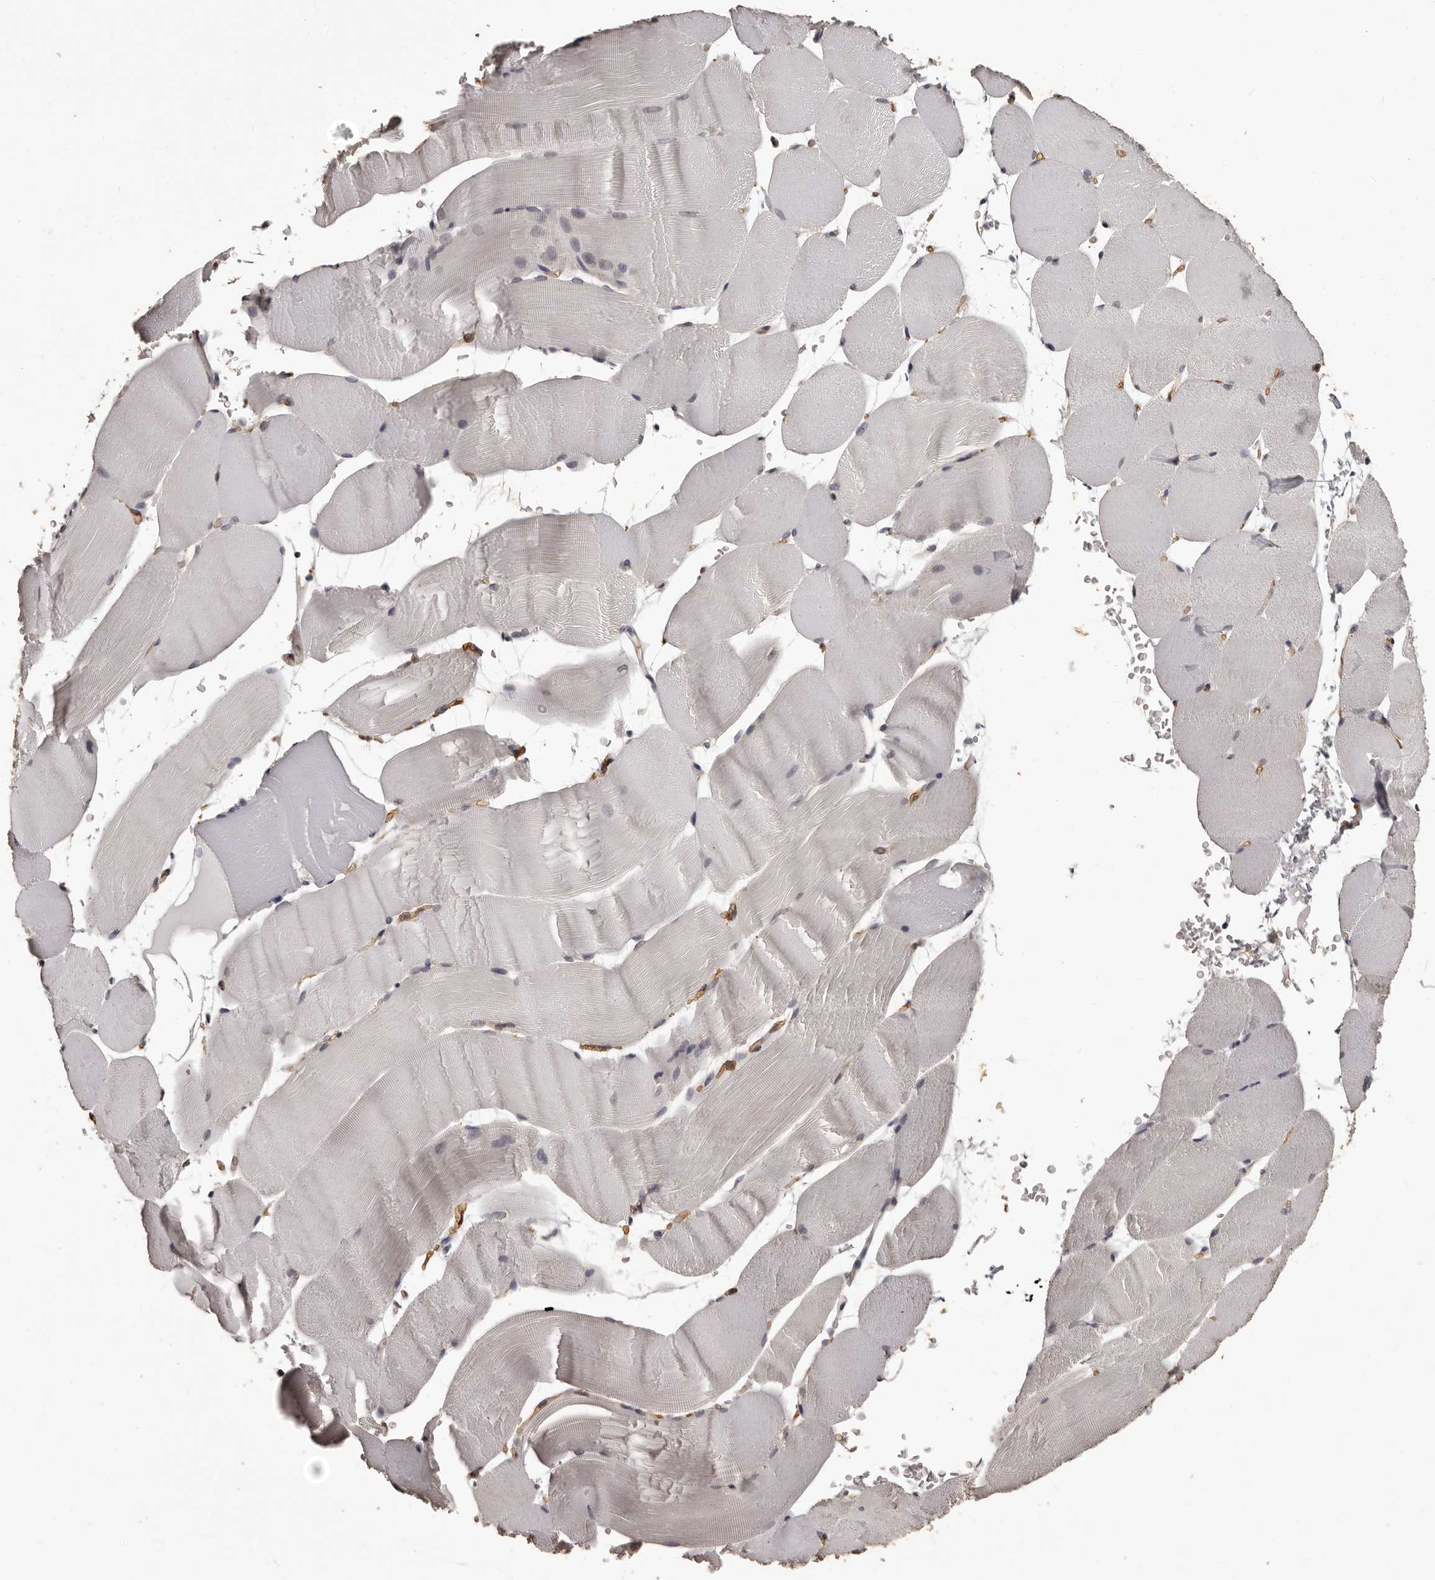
{"staining": {"intensity": "negative", "quantity": "none", "location": "none"}, "tissue": "skeletal muscle", "cell_type": "Myocytes", "image_type": "normal", "snomed": [{"axis": "morphology", "description": "Normal tissue, NOS"}, {"axis": "topography", "description": "Skeletal muscle"}, {"axis": "topography", "description": "Parathyroid gland"}], "caption": "This is an IHC image of benign human skeletal muscle. There is no positivity in myocytes.", "gene": "GPR78", "patient": {"sex": "female", "age": 37}}